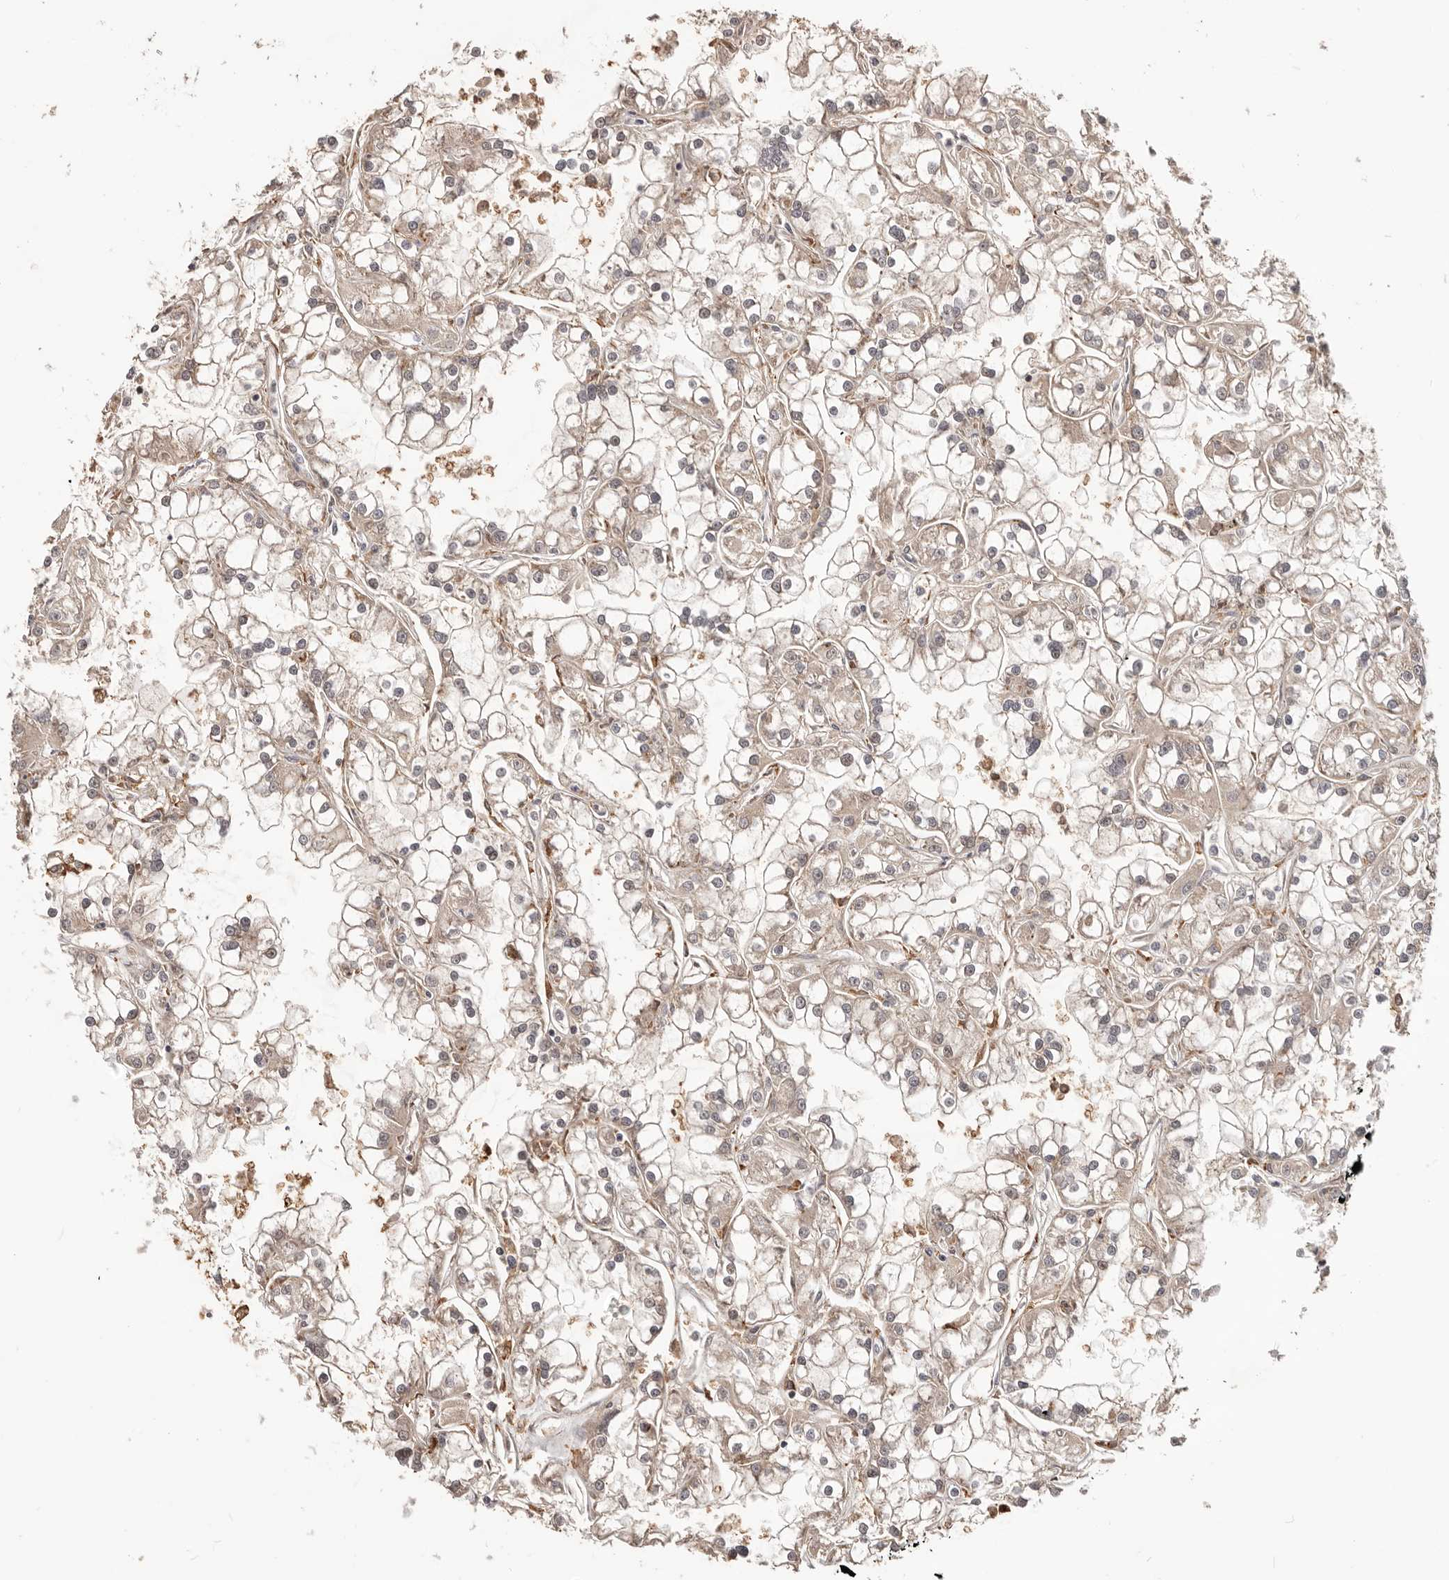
{"staining": {"intensity": "weak", "quantity": ">75%", "location": "cytoplasmic/membranous"}, "tissue": "renal cancer", "cell_type": "Tumor cells", "image_type": "cancer", "snomed": [{"axis": "morphology", "description": "Adenocarcinoma, NOS"}, {"axis": "topography", "description": "Kidney"}], "caption": "About >75% of tumor cells in human adenocarcinoma (renal) display weak cytoplasmic/membranous protein positivity as visualized by brown immunohistochemical staining.", "gene": "NCOA3", "patient": {"sex": "female", "age": 52}}